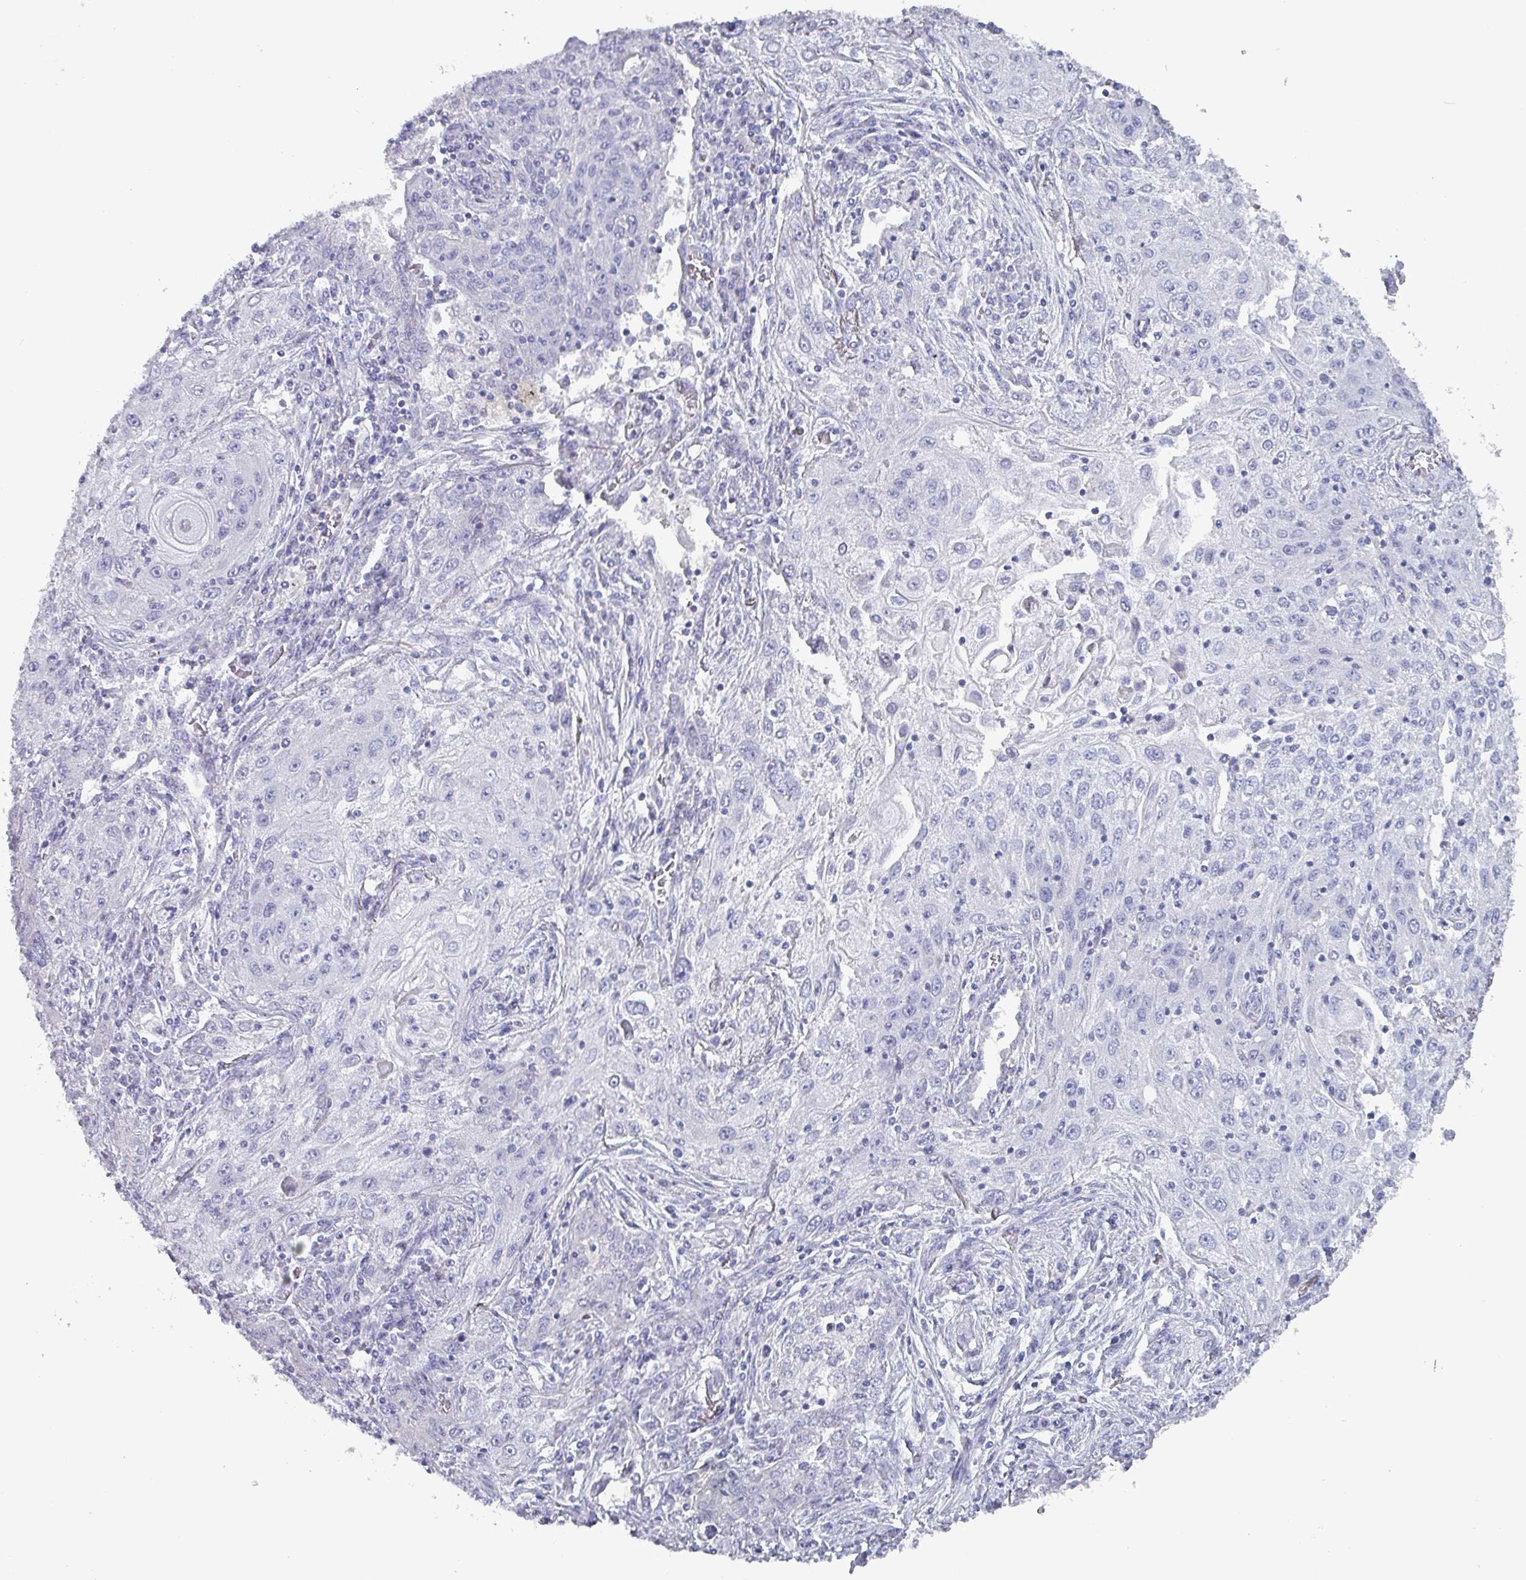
{"staining": {"intensity": "negative", "quantity": "none", "location": "none"}, "tissue": "lung cancer", "cell_type": "Tumor cells", "image_type": "cancer", "snomed": [{"axis": "morphology", "description": "Squamous cell carcinoma, NOS"}, {"axis": "topography", "description": "Lung"}], "caption": "This histopathology image is of squamous cell carcinoma (lung) stained with immunohistochemistry to label a protein in brown with the nuclei are counter-stained blue. There is no expression in tumor cells.", "gene": "INS-IGF2", "patient": {"sex": "female", "age": 69}}